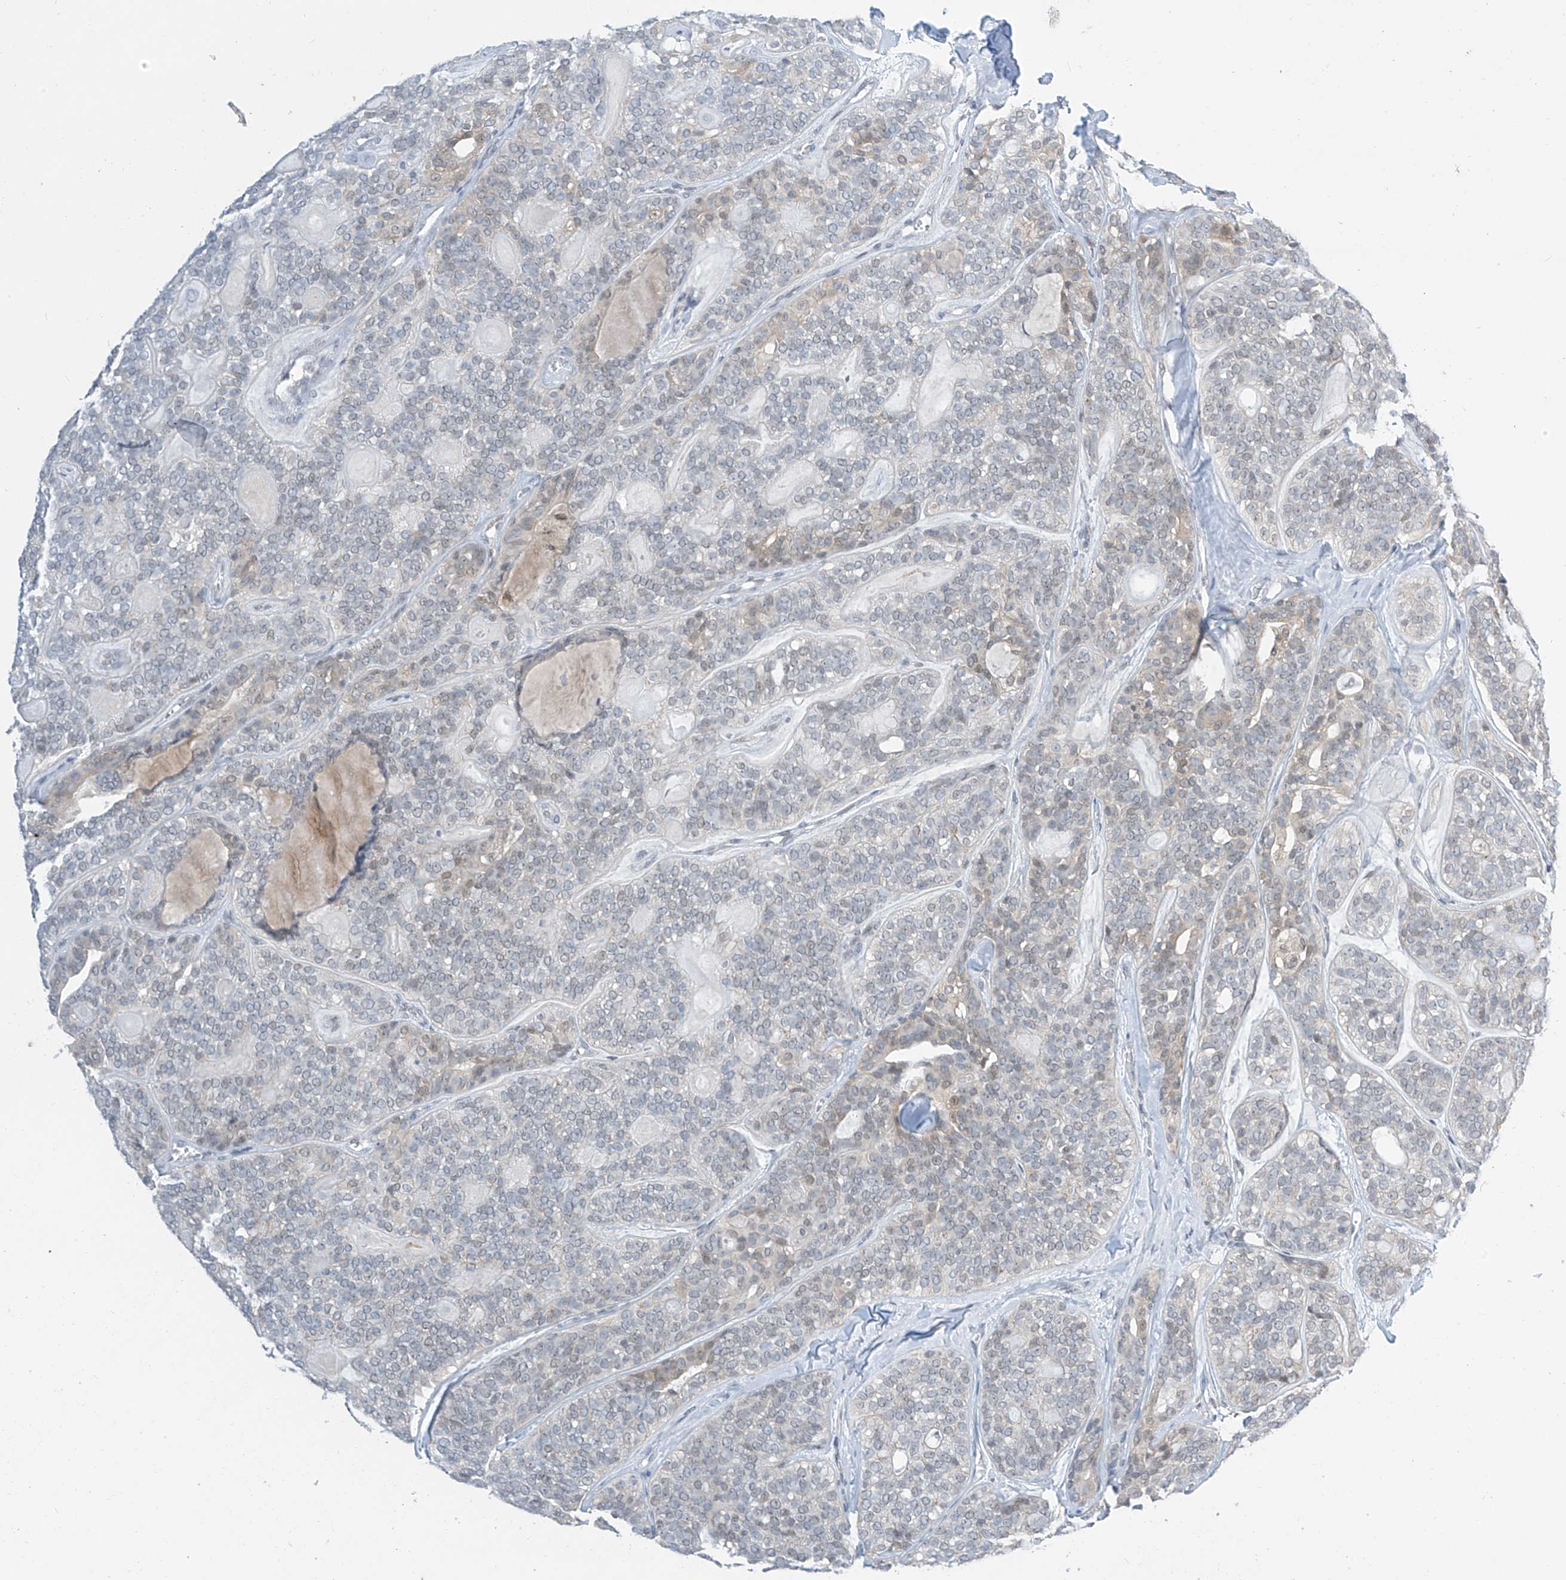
{"staining": {"intensity": "weak", "quantity": "<25%", "location": "nuclear"}, "tissue": "head and neck cancer", "cell_type": "Tumor cells", "image_type": "cancer", "snomed": [{"axis": "morphology", "description": "Adenocarcinoma, NOS"}, {"axis": "topography", "description": "Head-Neck"}], "caption": "This is an immunohistochemistry image of head and neck cancer (adenocarcinoma). There is no expression in tumor cells.", "gene": "APLF", "patient": {"sex": "male", "age": 66}}